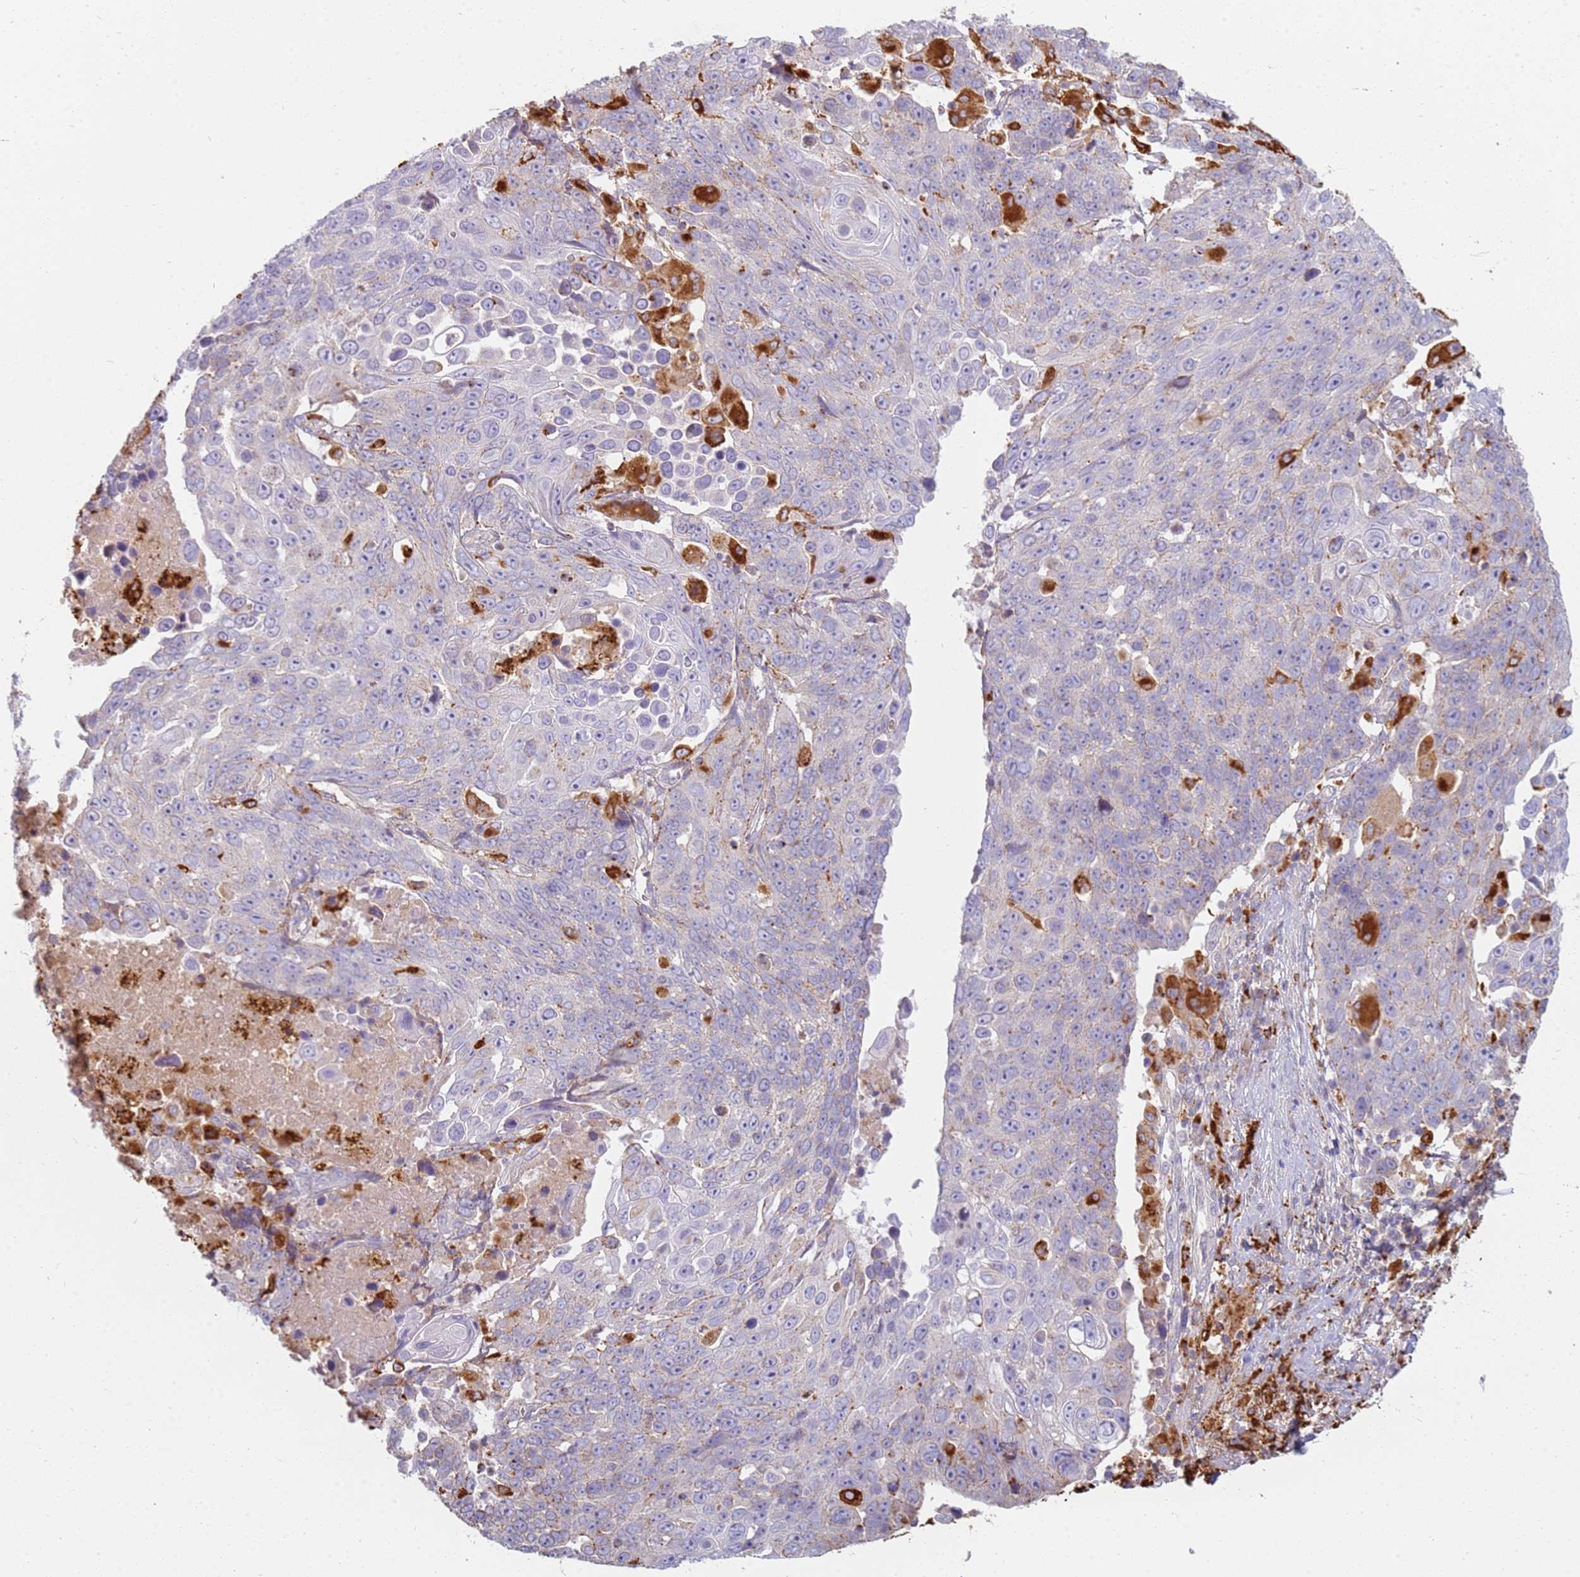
{"staining": {"intensity": "weak", "quantity": "<25%", "location": "cytoplasmic/membranous"}, "tissue": "lung cancer", "cell_type": "Tumor cells", "image_type": "cancer", "snomed": [{"axis": "morphology", "description": "Squamous cell carcinoma, NOS"}, {"axis": "topography", "description": "Lung"}], "caption": "Immunohistochemistry micrograph of human lung squamous cell carcinoma stained for a protein (brown), which displays no positivity in tumor cells.", "gene": "TMEM229B", "patient": {"sex": "male", "age": 66}}